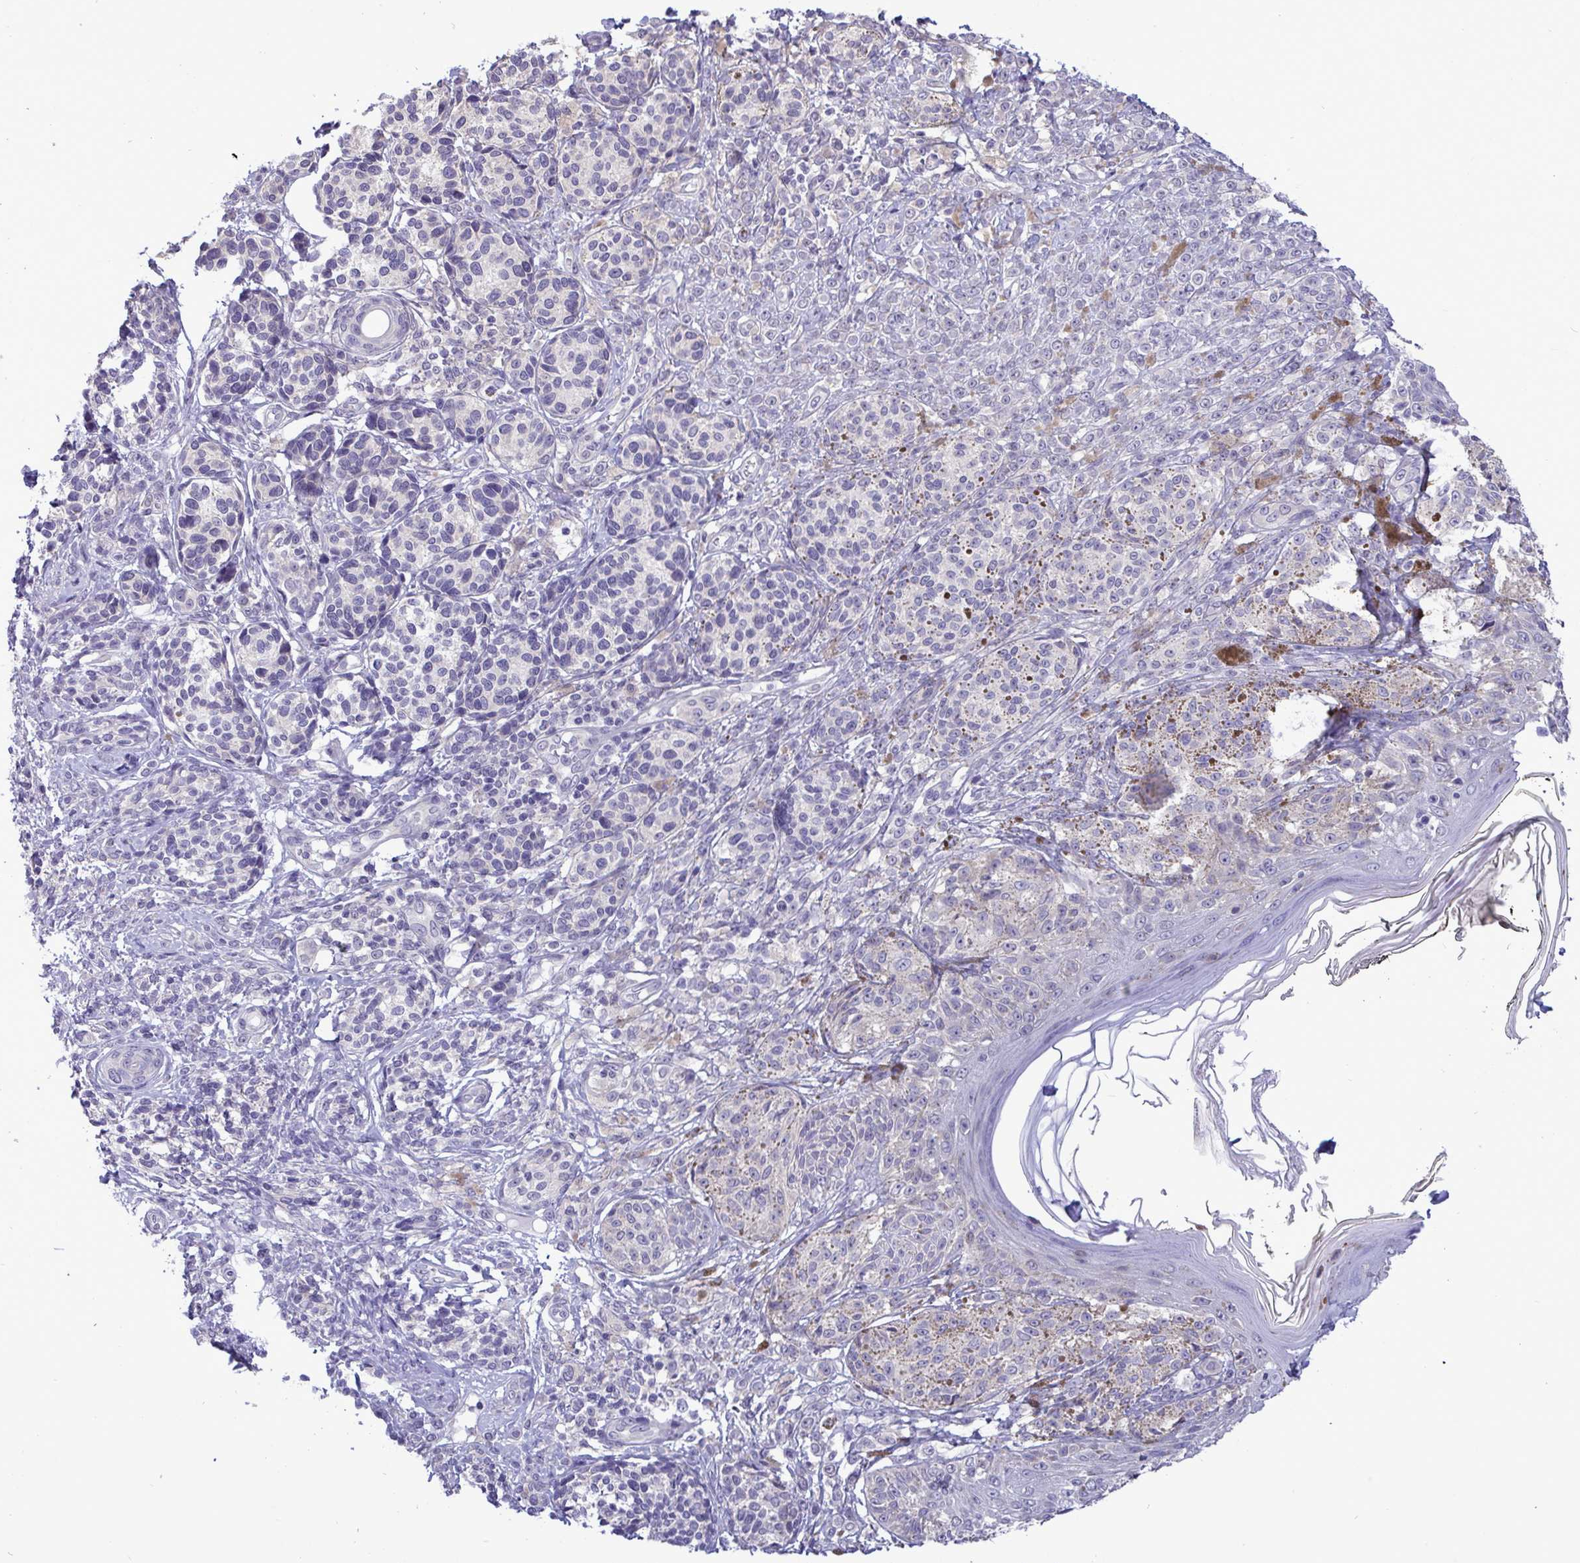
{"staining": {"intensity": "negative", "quantity": "none", "location": "none"}, "tissue": "melanoma", "cell_type": "Tumor cells", "image_type": "cancer", "snomed": [{"axis": "morphology", "description": "Malignant melanoma, NOS"}, {"axis": "topography", "description": "Skin"}], "caption": "This is a photomicrograph of immunohistochemistry staining of melanoma, which shows no staining in tumor cells. (DAB (3,3'-diaminobenzidine) immunohistochemistry visualized using brightfield microscopy, high magnification).", "gene": "TMEM41A", "patient": {"sex": "male", "age": 42}}